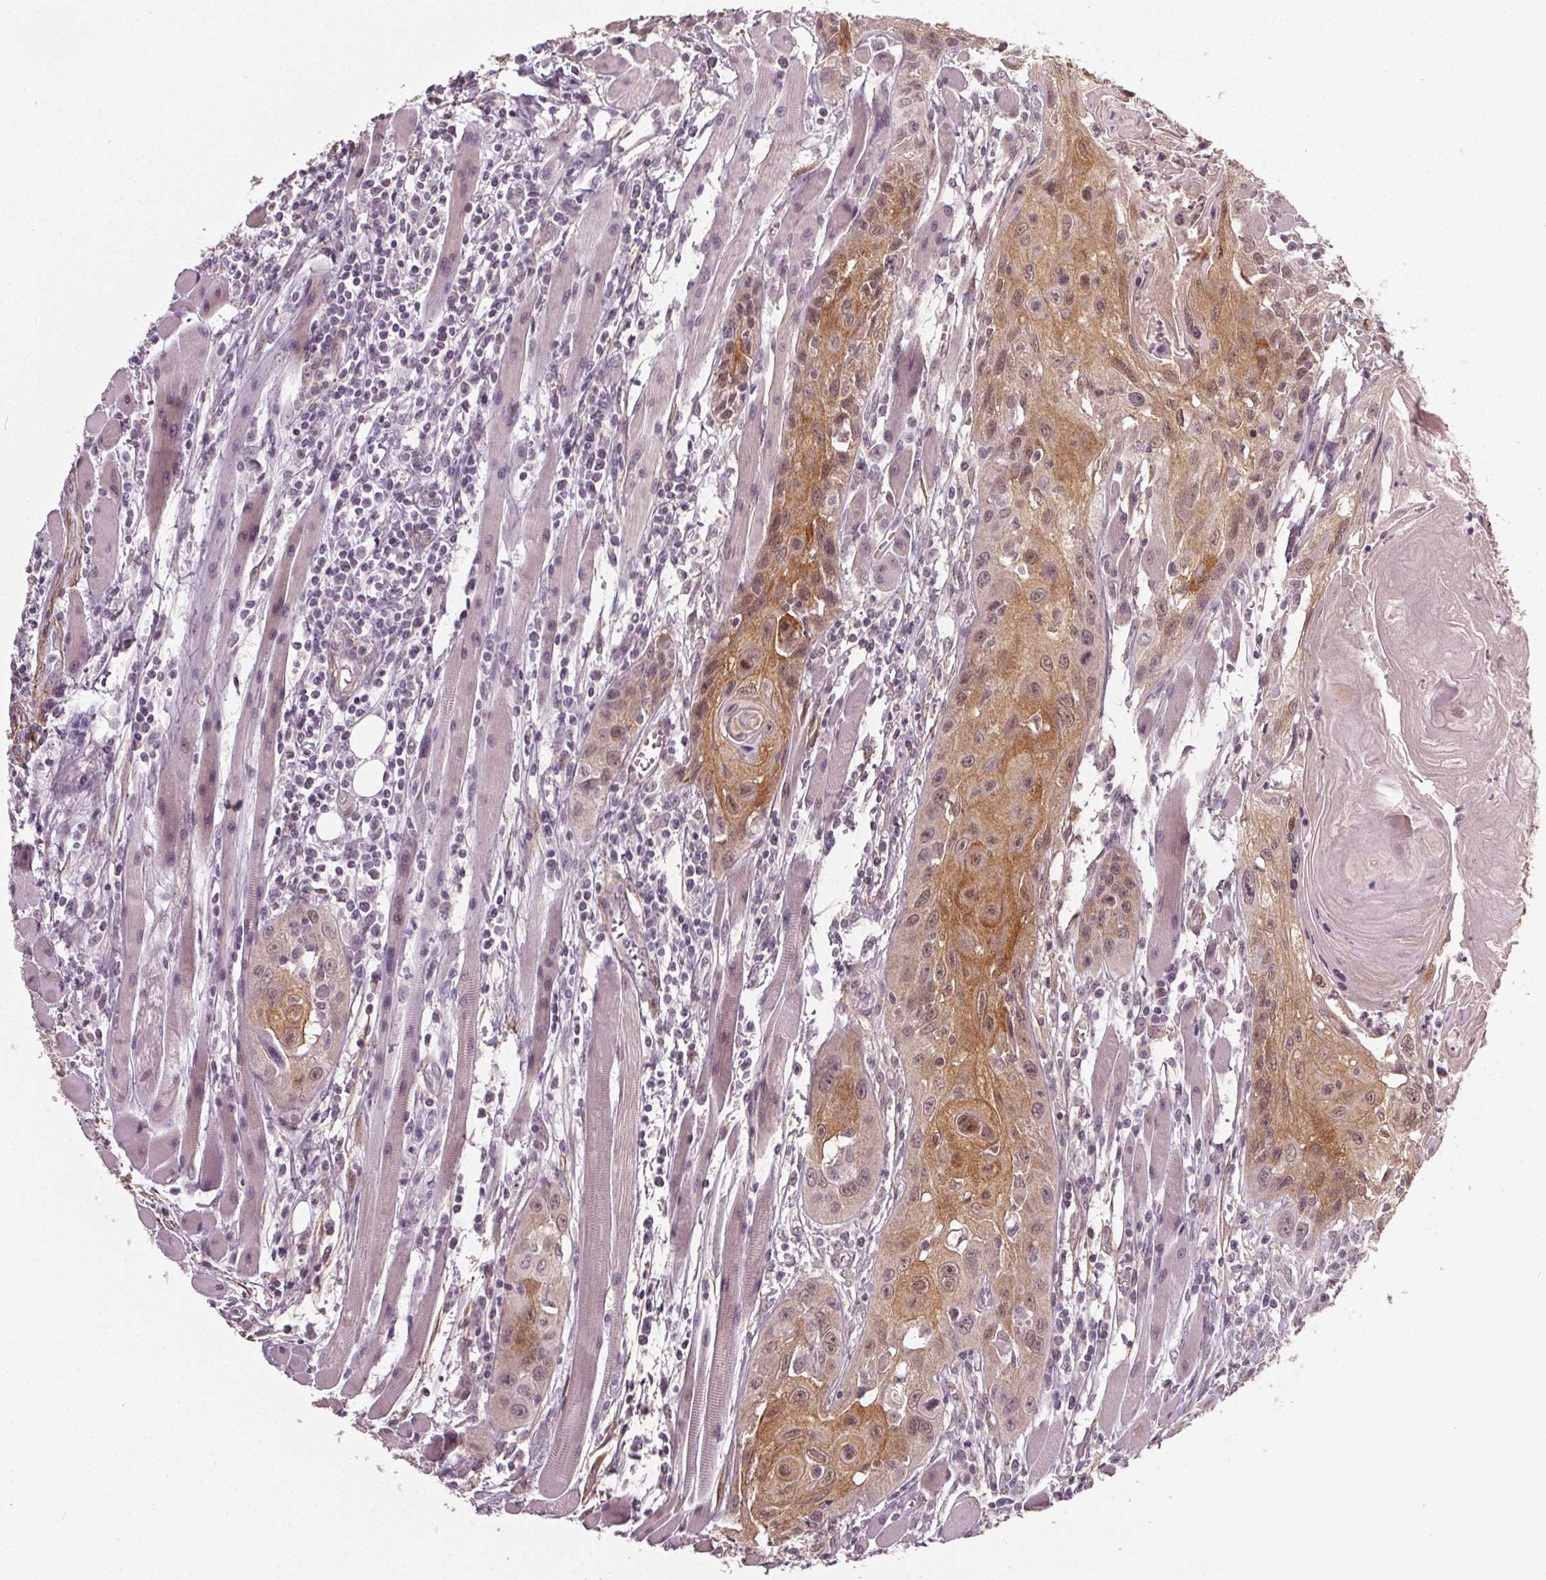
{"staining": {"intensity": "moderate", "quantity": "25%-75%", "location": "cytoplasmic/membranous,nuclear"}, "tissue": "head and neck cancer", "cell_type": "Tumor cells", "image_type": "cancer", "snomed": [{"axis": "morphology", "description": "Squamous cell carcinoma, NOS"}, {"axis": "topography", "description": "Oral tissue"}, {"axis": "topography", "description": "Head-Neck"}], "caption": "Immunohistochemical staining of human head and neck cancer demonstrates moderate cytoplasmic/membranous and nuclear protein positivity in approximately 25%-75% of tumor cells.", "gene": "PKP1", "patient": {"sex": "male", "age": 58}}